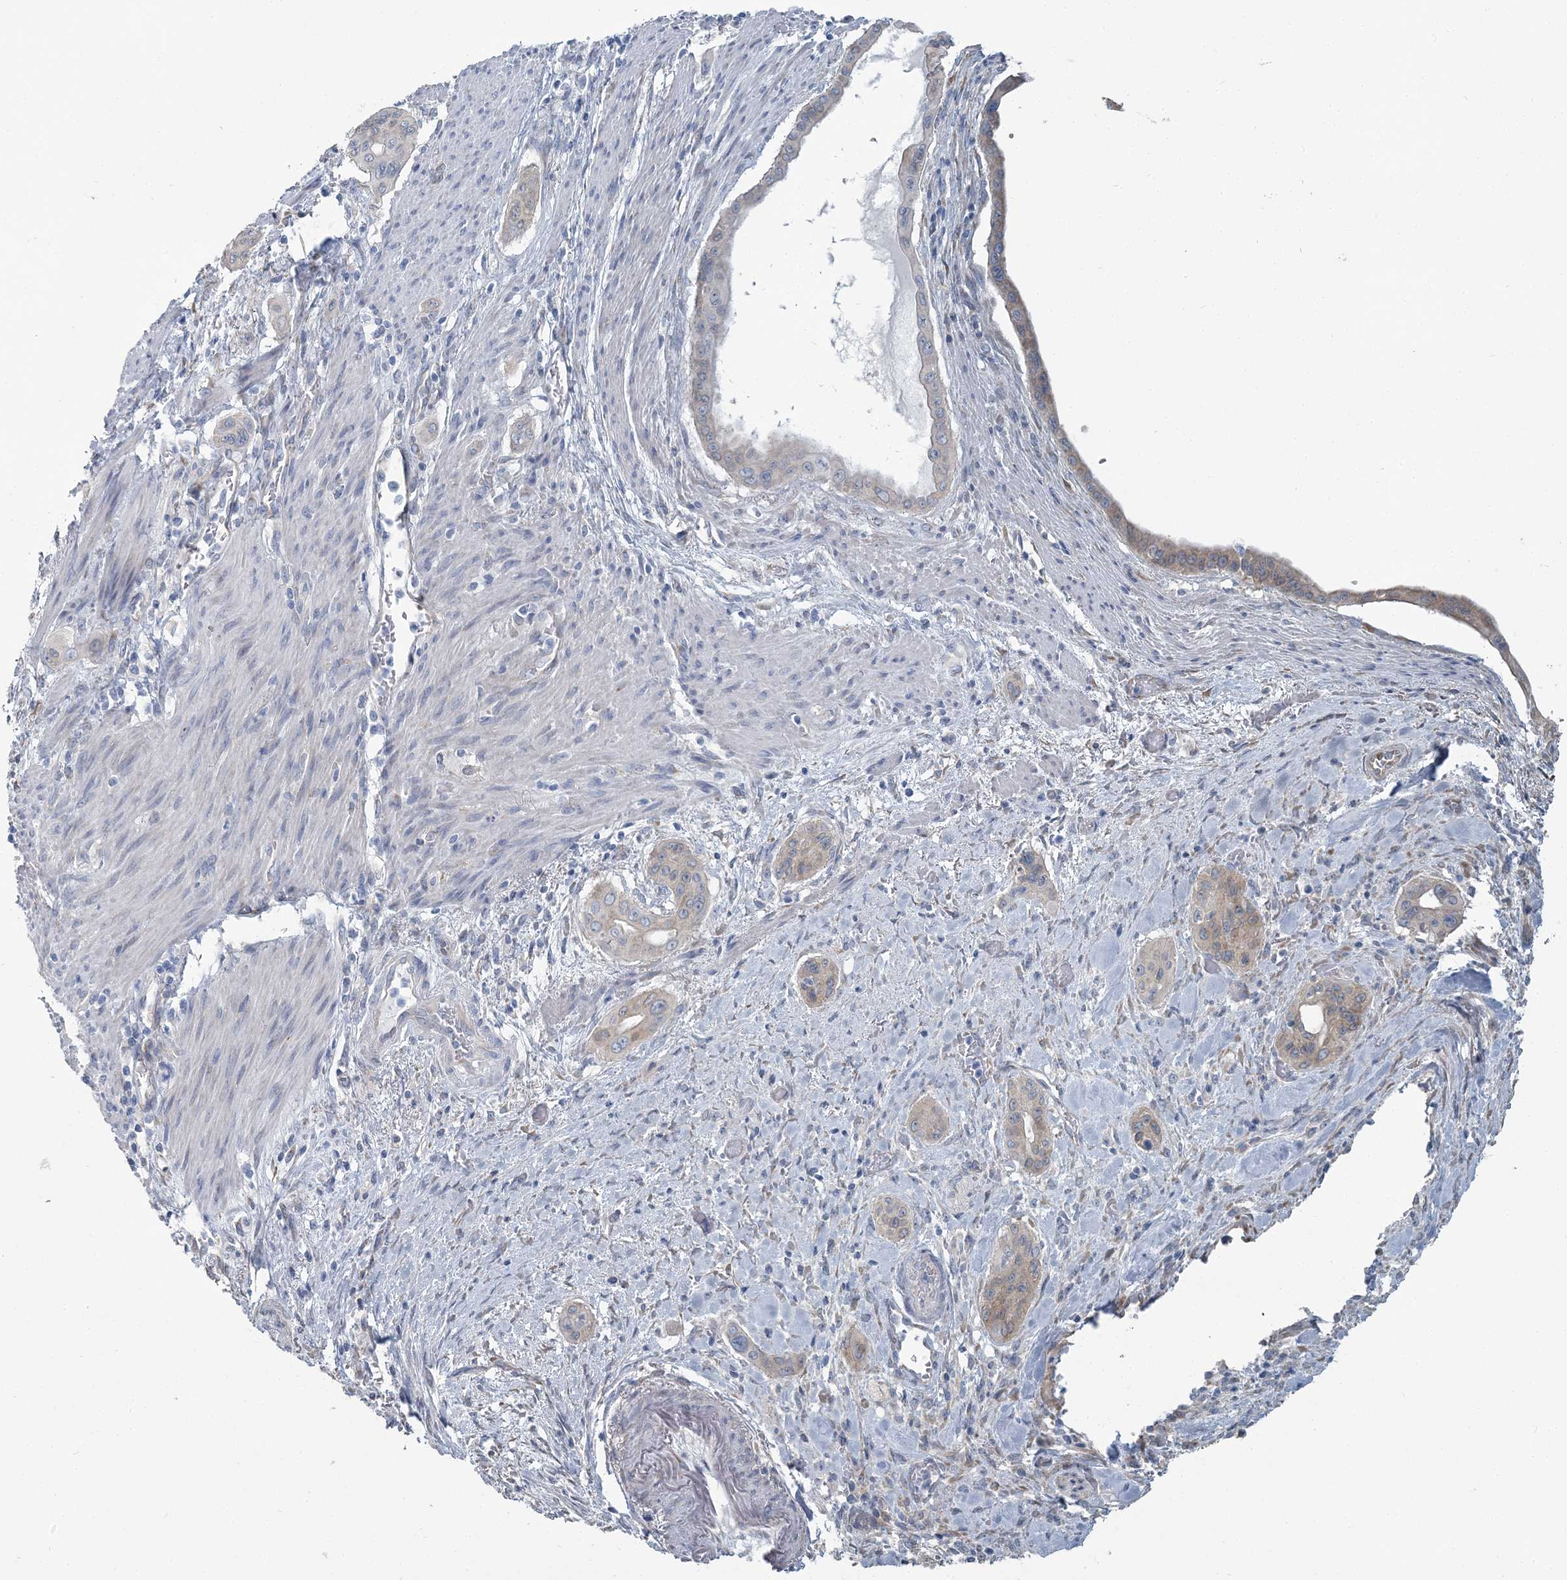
{"staining": {"intensity": "weak", "quantity": "<25%", "location": "cytoplasmic/membranous"}, "tissue": "pancreatic cancer", "cell_type": "Tumor cells", "image_type": "cancer", "snomed": [{"axis": "morphology", "description": "Adenocarcinoma, NOS"}, {"axis": "topography", "description": "Pancreas"}], "caption": "Immunohistochemistry (IHC) of adenocarcinoma (pancreatic) reveals no positivity in tumor cells. (IHC, brightfield microscopy, high magnification).", "gene": "CMBL", "patient": {"sex": "male", "age": 77}}